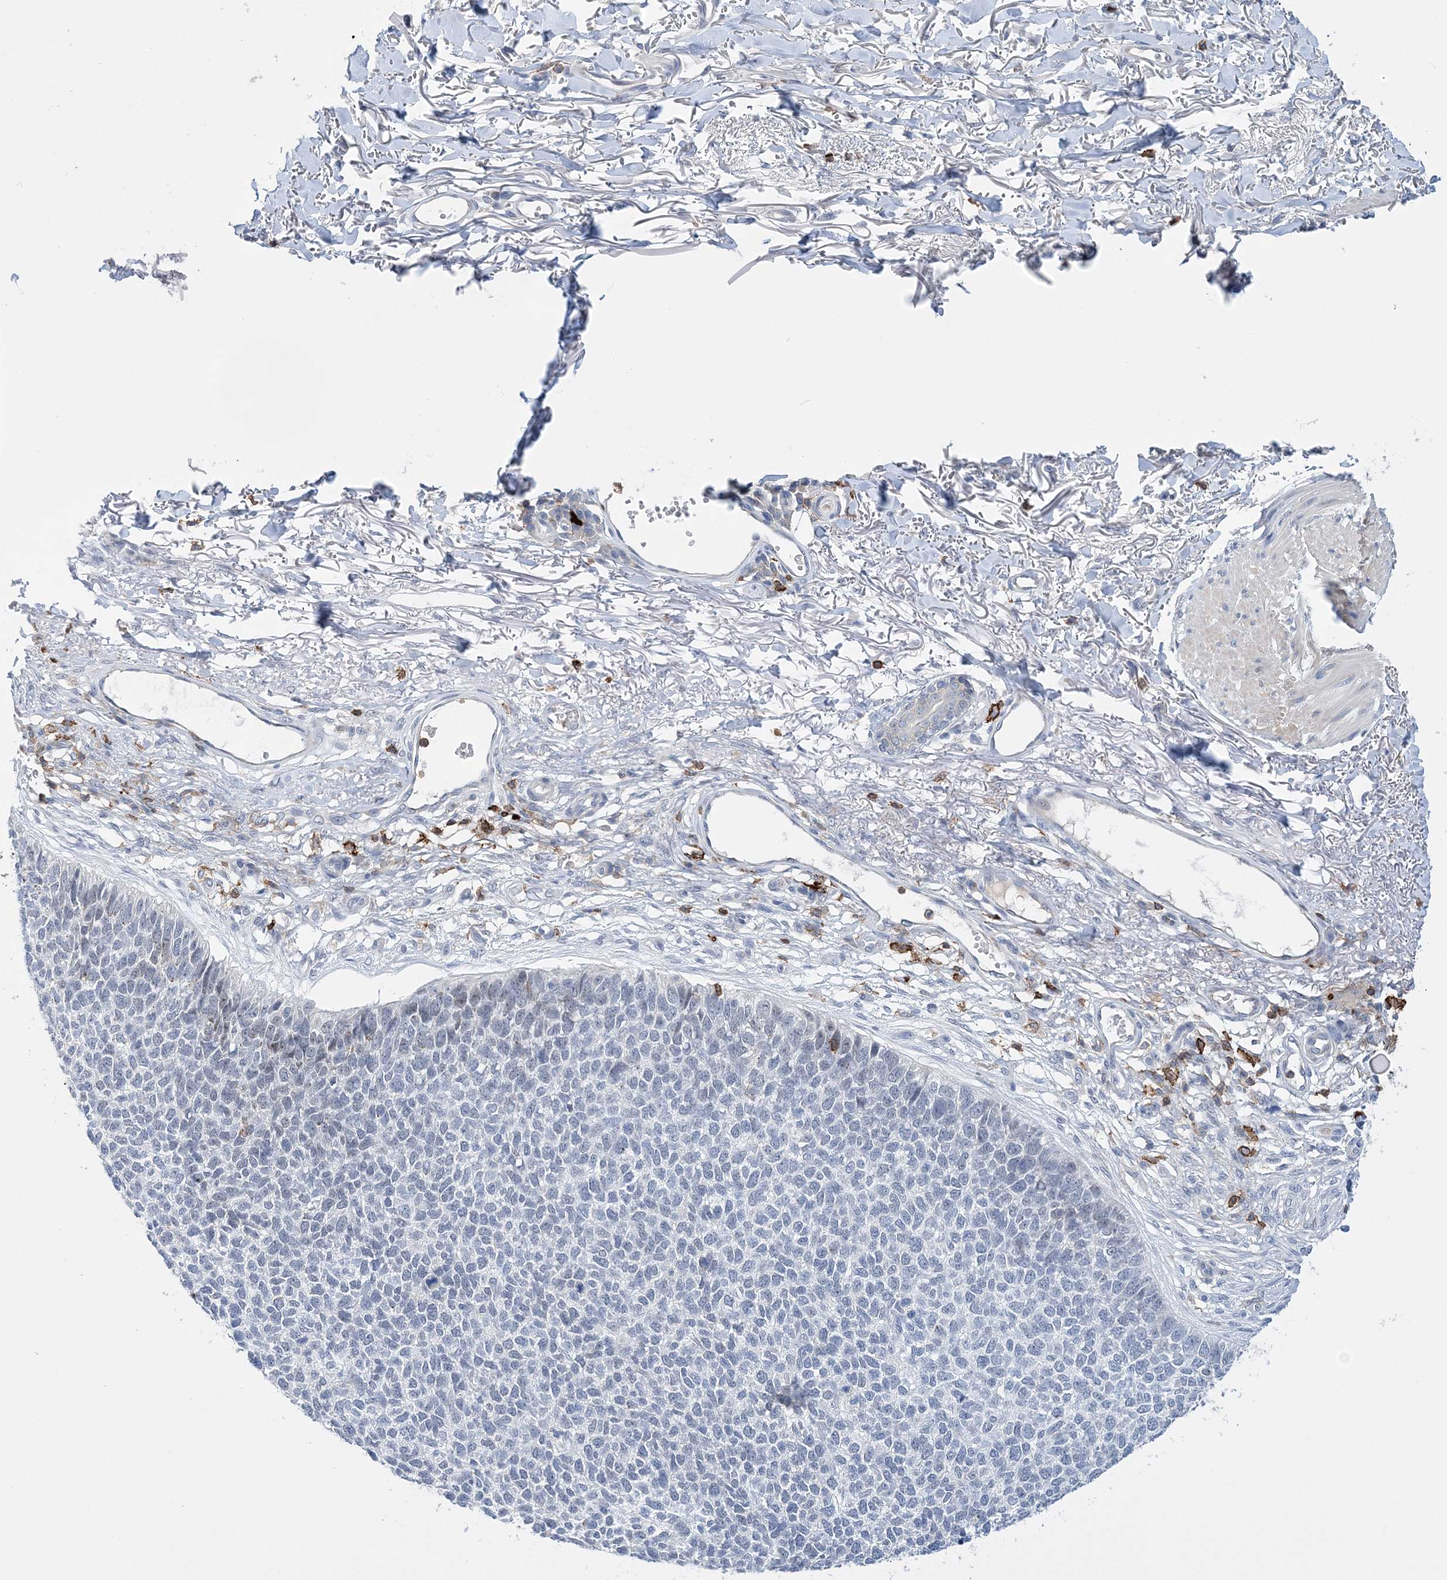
{"staining": {"intensity": "negative", "quantity": "none", "location": "none"}, "tissue": "skin cancer", "cell_type": "Tumor cells", "image_type": "cancer", "snomed": [{"axis": "morphology", "description": "Basal cell carcinoma"}, {"axis": "topography", "description": "Skin"}], "caption": "DAB (3,3'-diaminobenzidine) immunohistochemical staining of skin cancer (basal cell carcinoma) displays no significant expression in tumor cells.", "gene": "PRMT9", "patient": {"sex": "female", "age": 84}}